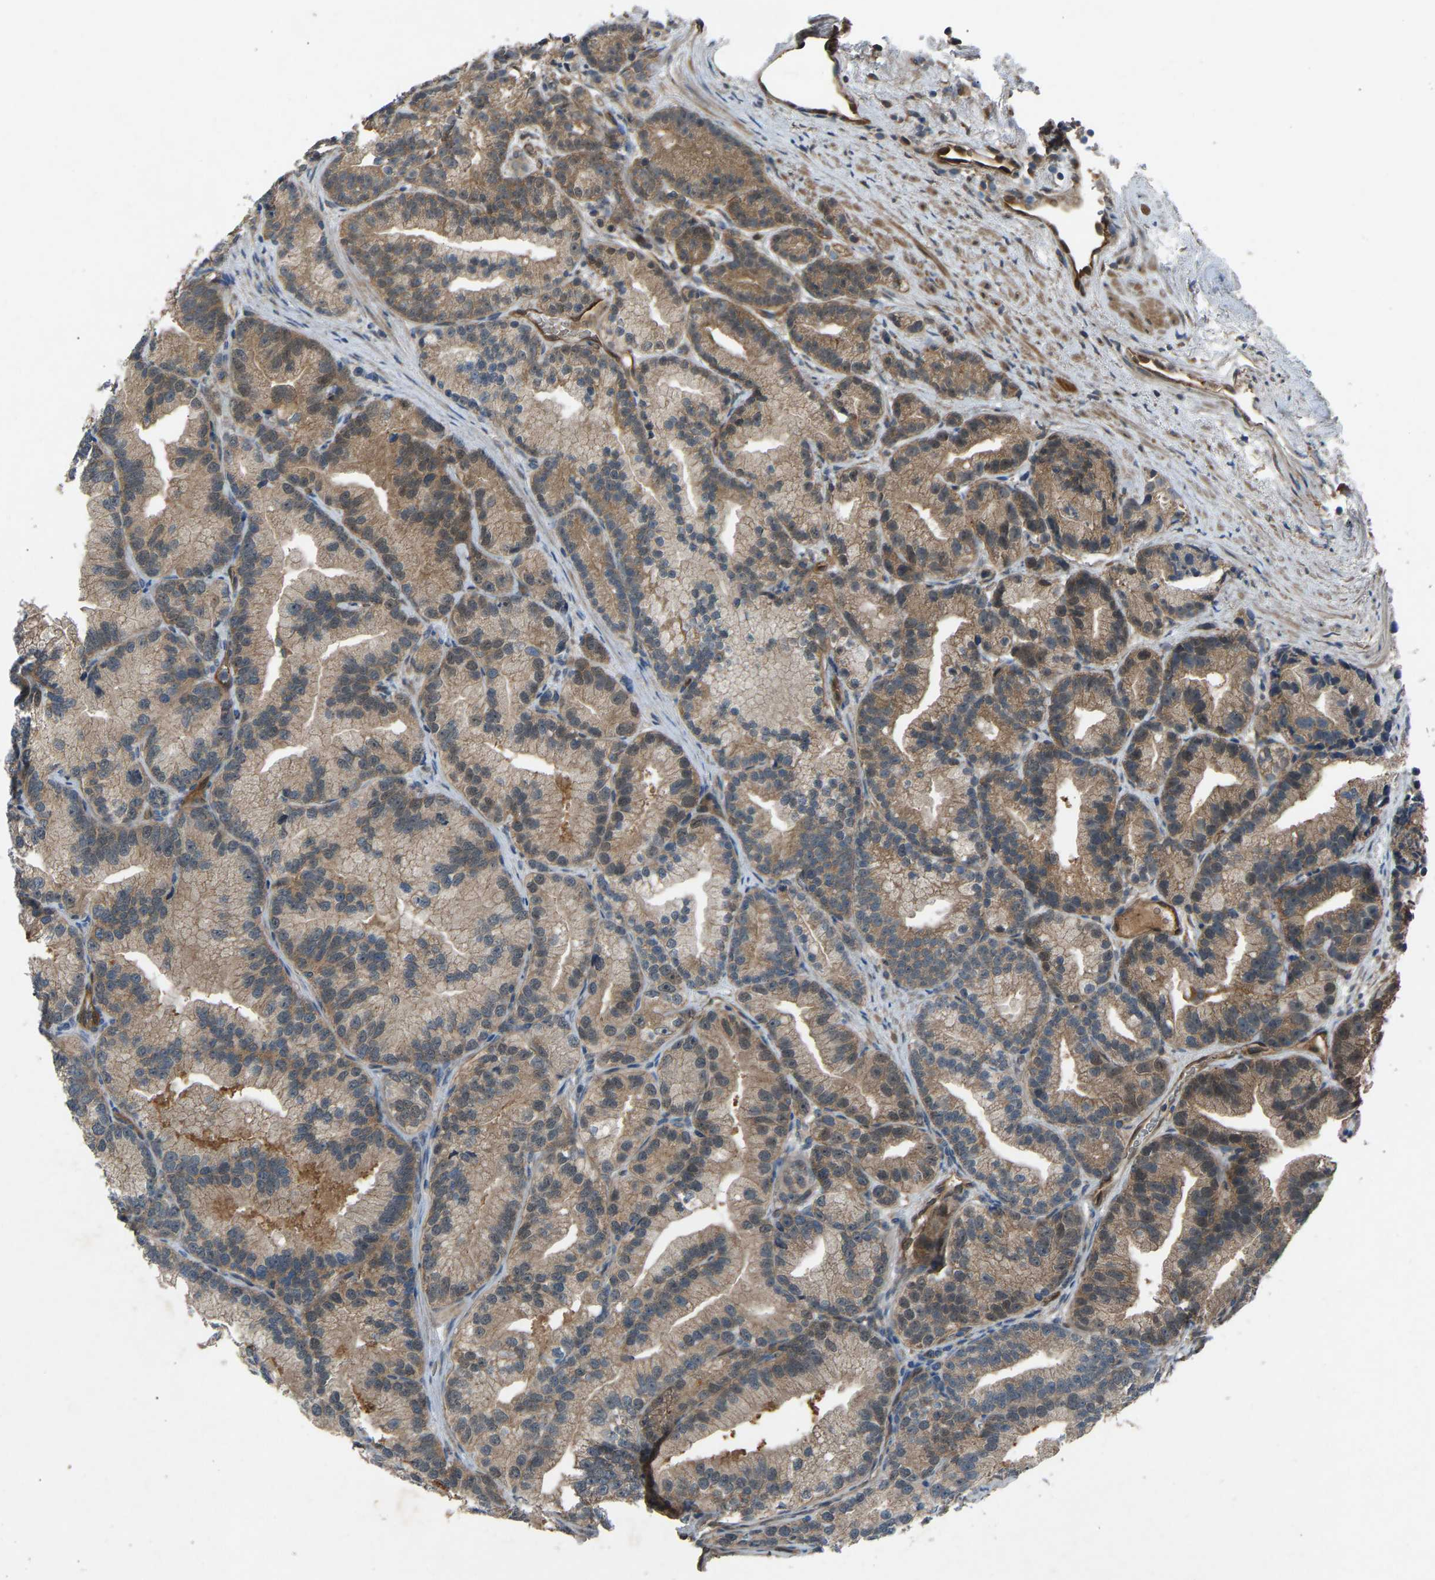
{"staining": {"intensity": "weak", "quantity": "25%-75%", "location": "cytoplasmic/membranous"}, "tissue": "prostate cancer", "cell_type": "Tumor cells", "image_type": "cancer", "snomed": [{"axis": "morphology", "description": "Adenocarcinoma, Low grade"}, {"axis": "topography", "description": "Prostate"}], "caption": "High-magnification brightfield microscopy of prostate cancer stained with DAB (brown) and counterstained with hematoxylin (blue). tumor cells exhibit weak cytoplasmic/membranous expression is identified in about25%-75% of cells. (DAB (3,3'-diaminobenzidine) IHC with brightfield microscopy, high magnification).", "gene": "GAS2L1", "patient": {"sex": "male", "age": 89}}